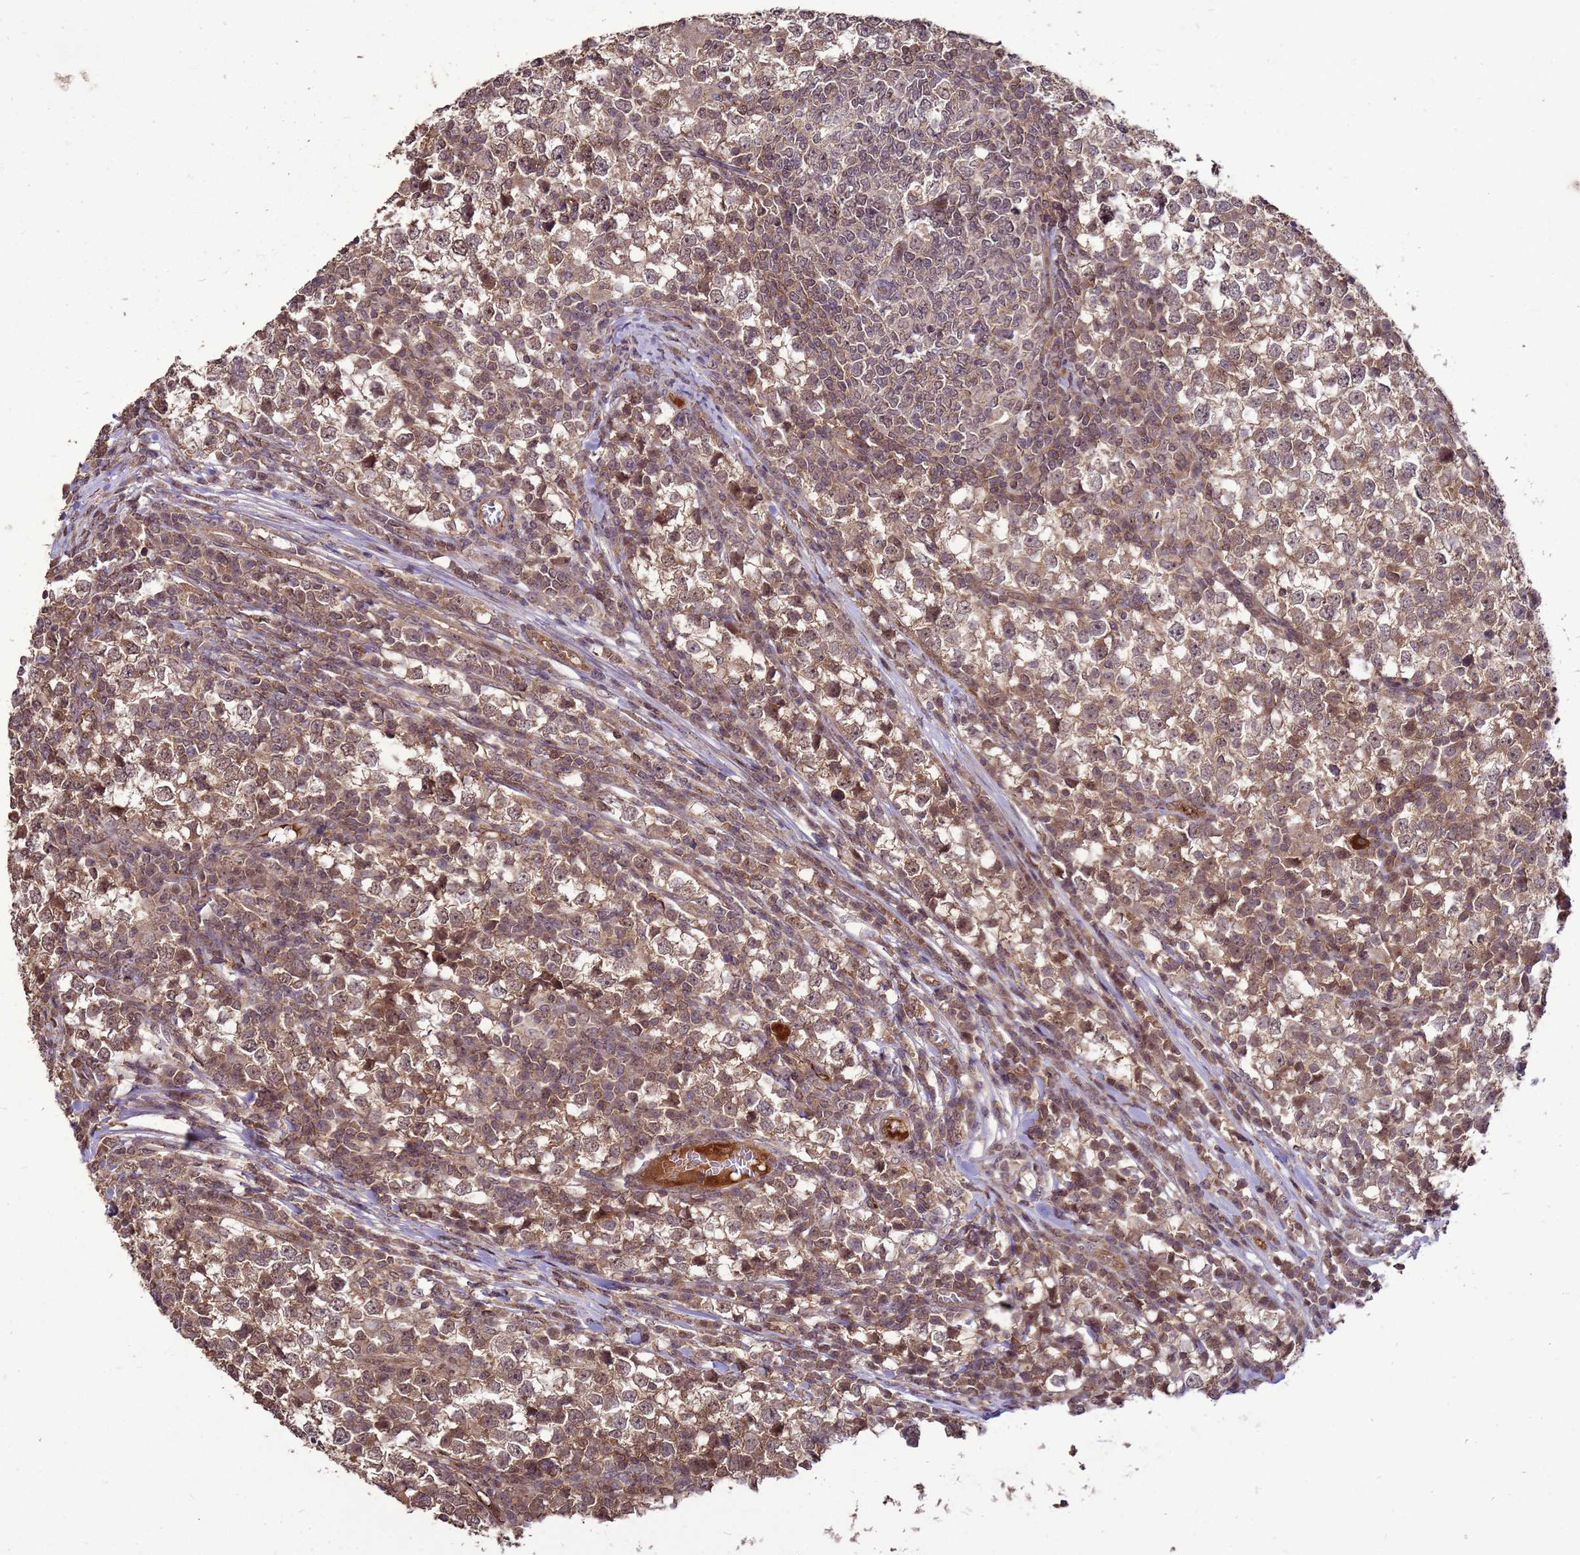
{"staining": {"intensity": "weak", "quantity": ">75%", "location": "cytoplasmic/membranous,nuclear"}, "tissue": "testis cancer", "cell_type": "Tumor cells", "image_type": "cancer", "snomed": [{"axis": "morphology", "description": "Seminoma, NOS"}, {"axis": "topography", "description": "Testis"}], "caption": "Weak cytoplasmic/membranous and nuclear positivity for a protein is seen in about >75% of tumor cells of testis cancer using IHC.", "gene": "CRBN", "patient": {"sex": "male", "age": 65}}